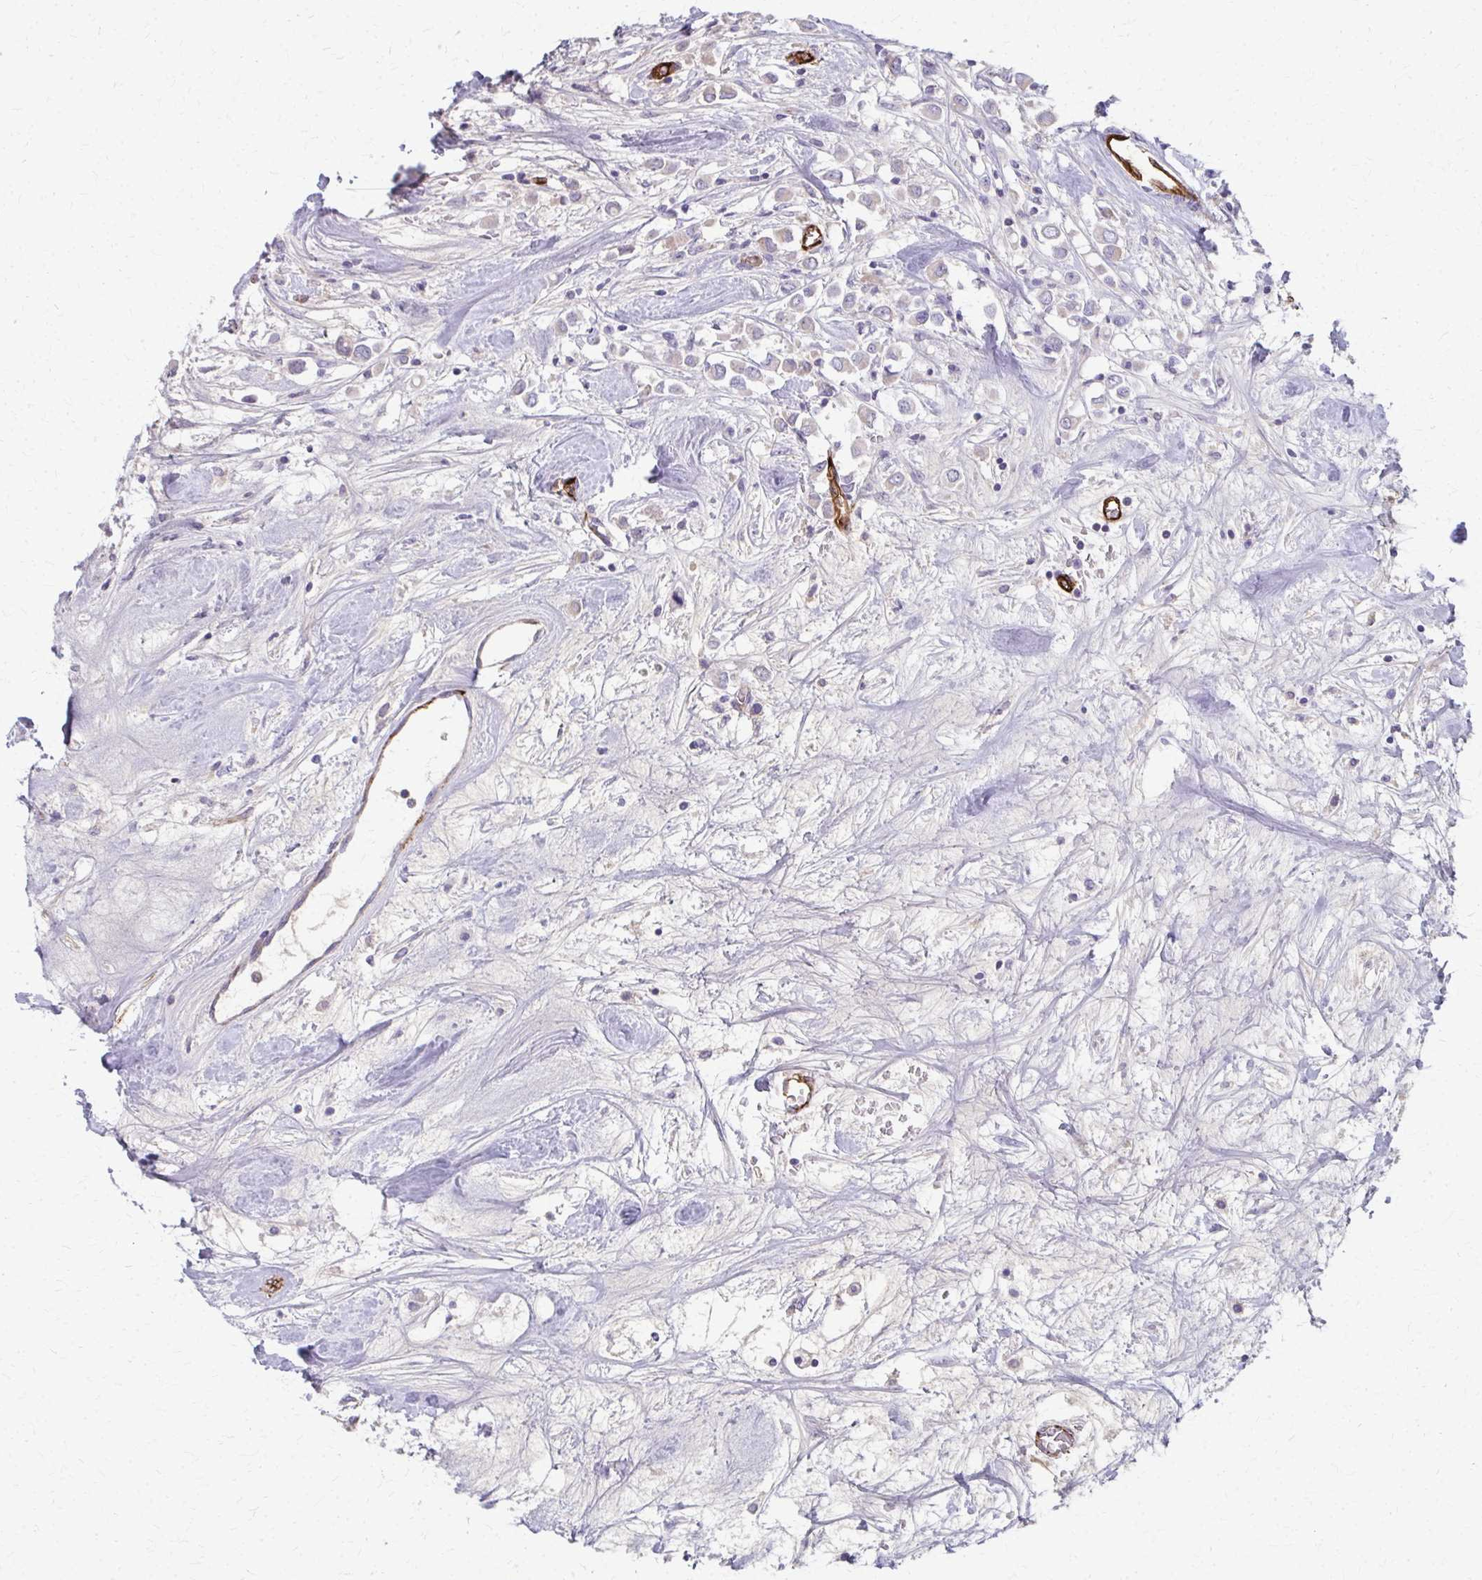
{"staining": {"intensity": "negative", "quantity": "none", "location": "none"}, "tissue": "breast cancer", "cell_type": "Tumor cells", "image_type": "cancer", "snomed": [{"axis": "morphology", "description": "Duct carcinoma"}, {"axis": "topography", "description": "Breast"}], "caption": "This histopathology image is of breast invasive ductal carcinoma stained with IHC to label a protein in brown with the nuclei are counter-stained blue. There is no expression in tumor cells.", "gene": "ADIPOQ", "patient": {"sex": "female", "age": 61}}